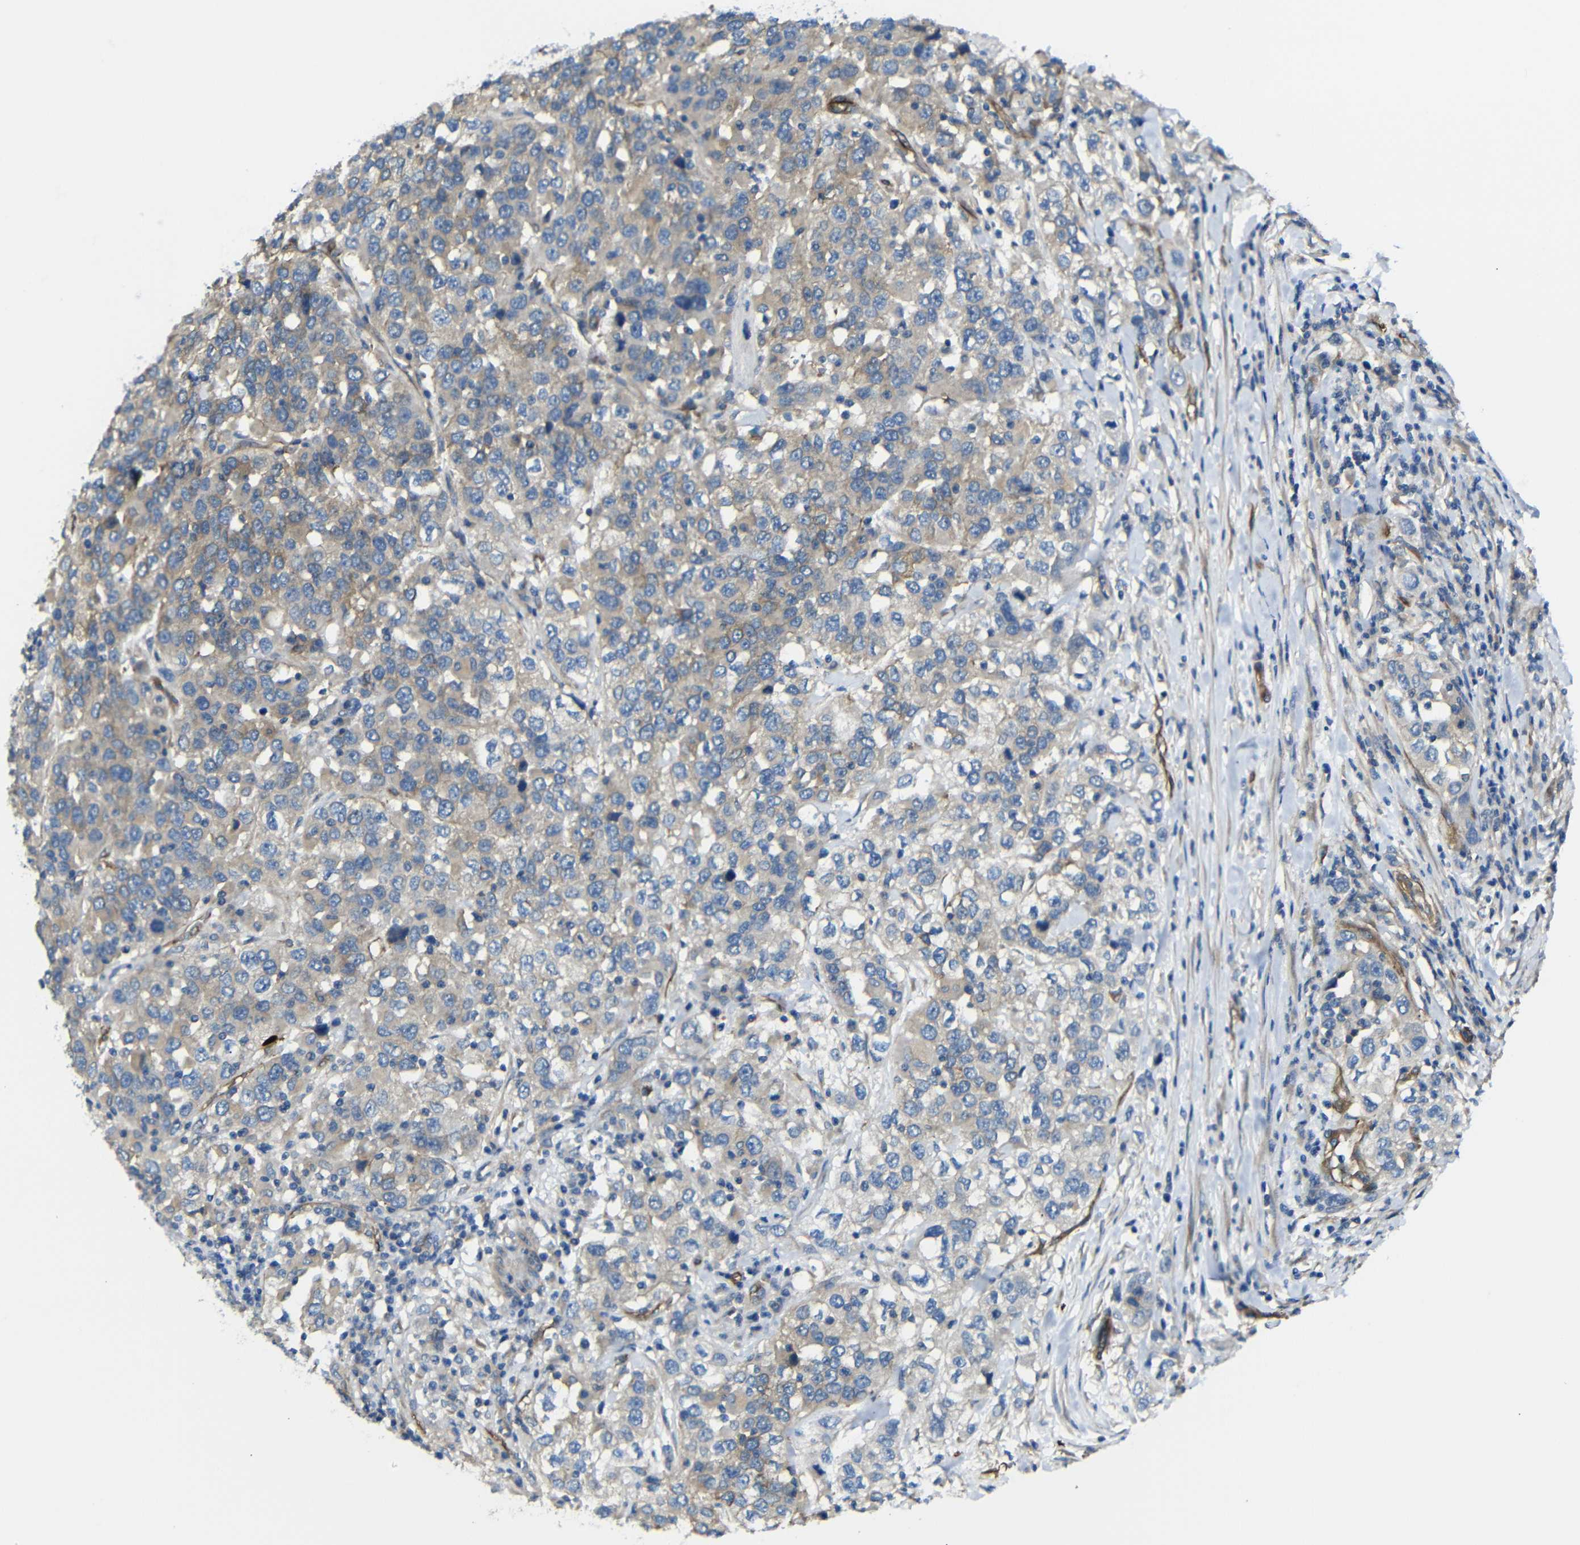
{"staining": {"intensity": "weak", "quantity": ">75%", "location": "cytoplasmic/membranous"}, "tissue": "urothelial cancer", "cell_type": "Tumor cells", "image_type": "cancer", "snomed": [{"axis": "morphology", "description": "Urothelial carcinoma, High grade"}, {"axis": "topography", "description": "Urinary bladder"}], "caption": "Immunohistochemical staining of human urothelial cancer exhibits low levels of weak cytoplasmic/membranous positivity in about >75% of tumor cells.", "gene": "MYO1B", "patient": {"sex": "female", "age": 80}}